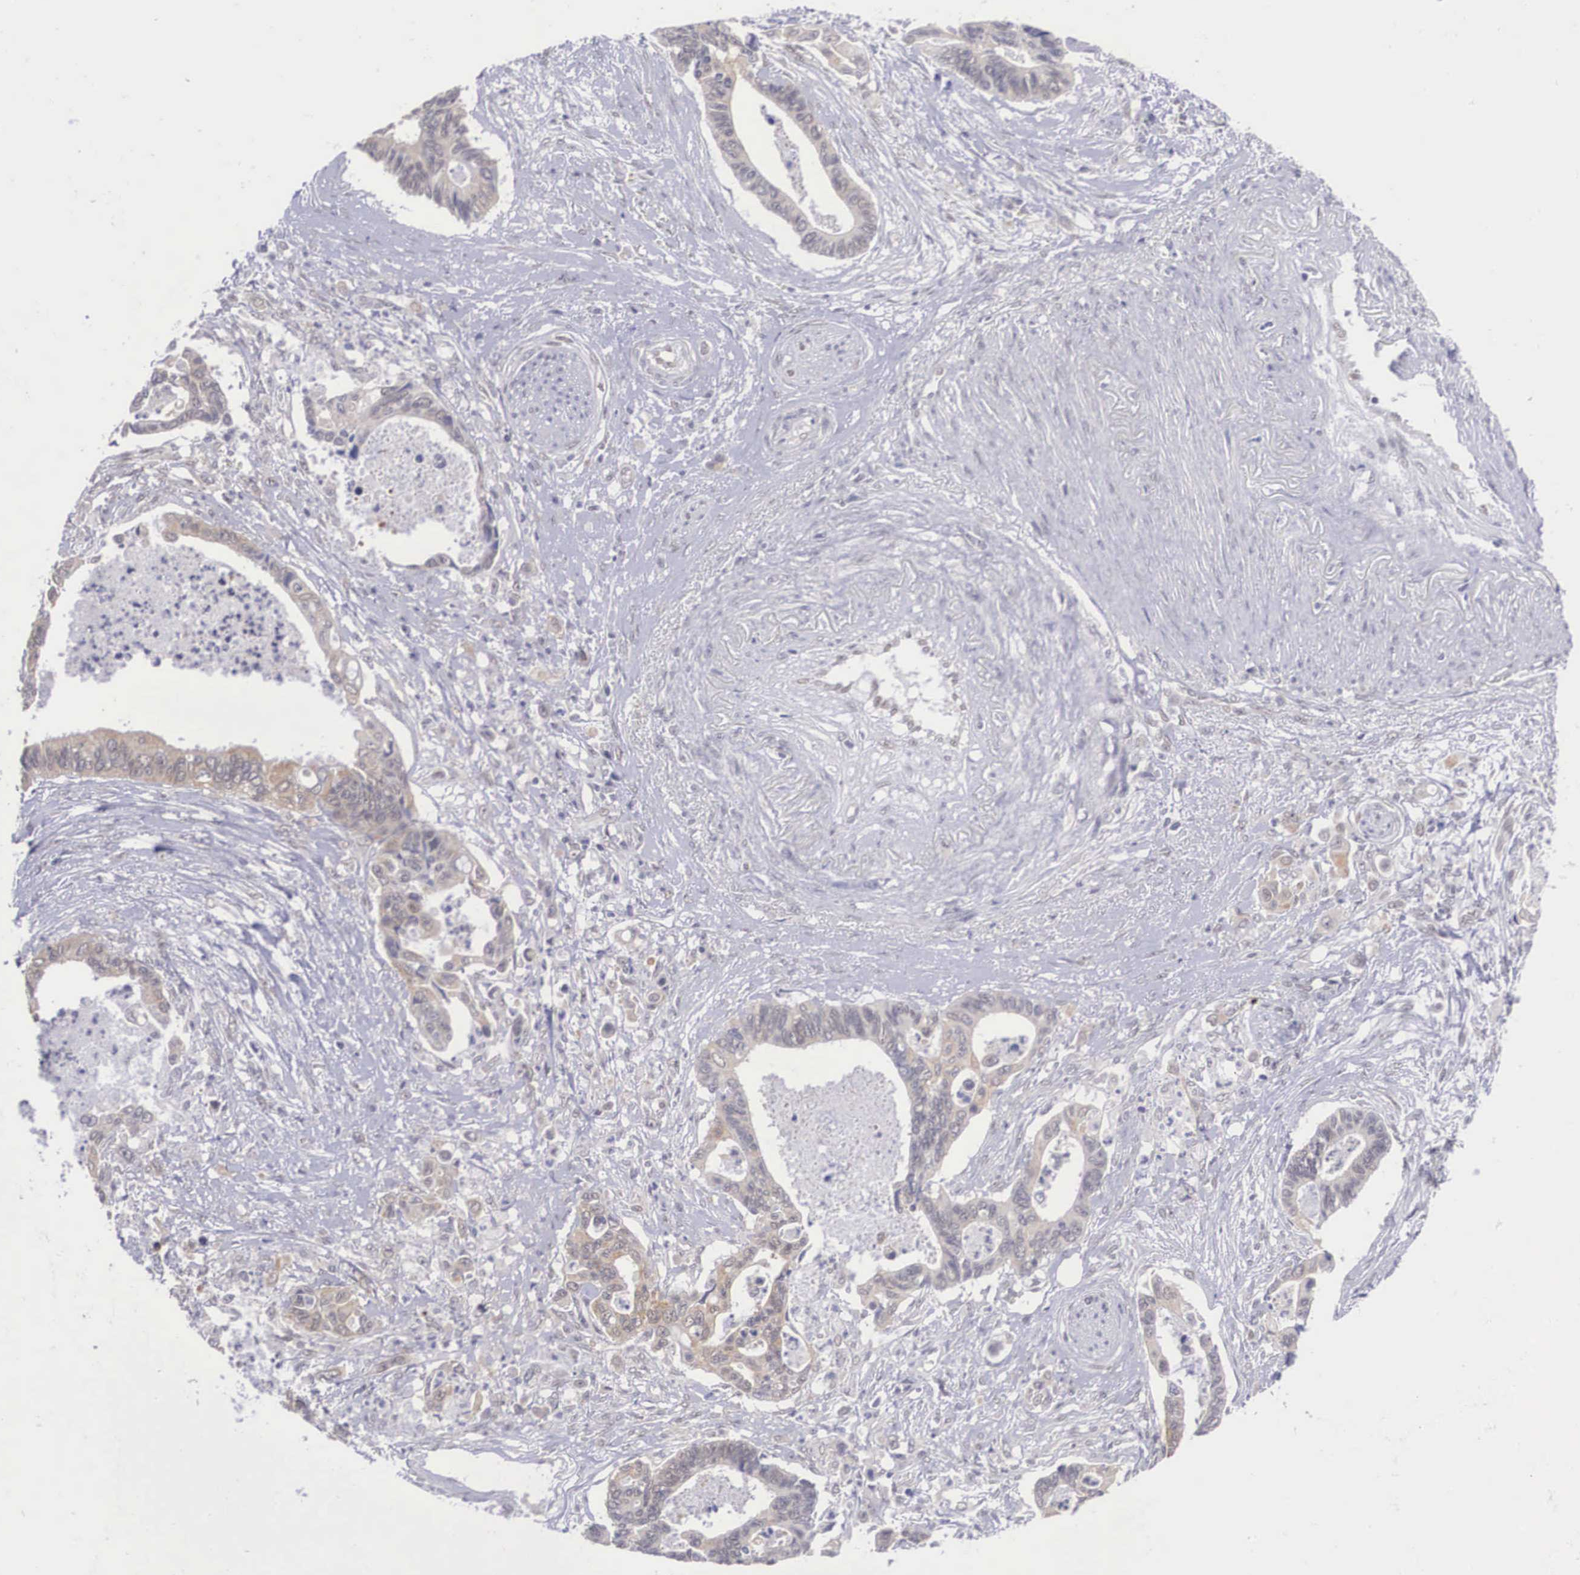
{"staining": {"intensity": "weak", "quantity": "25%-75%", "location": "cytoplasmic/membranous"}, "tissue": "pancreatic cancer", "cell_type": "Tumor cells", "image_type": "cancer", "snomed": [{"axis": "morphology", "description": "Adenocarcinoma, NOS"}, {"axis": "topography", "description": "Pancreas"}], "caption": "Protein expression analysis of human pancreatic cancer (adenocarcinoma) reveals weak cytoplasmic/membranous expression in about 25%-75% of tumor cells. (Brightfield microscopy of DAB IHC at high magnification).", "gene": "NINL", "patient": {"sex": "female", "age": 70}}